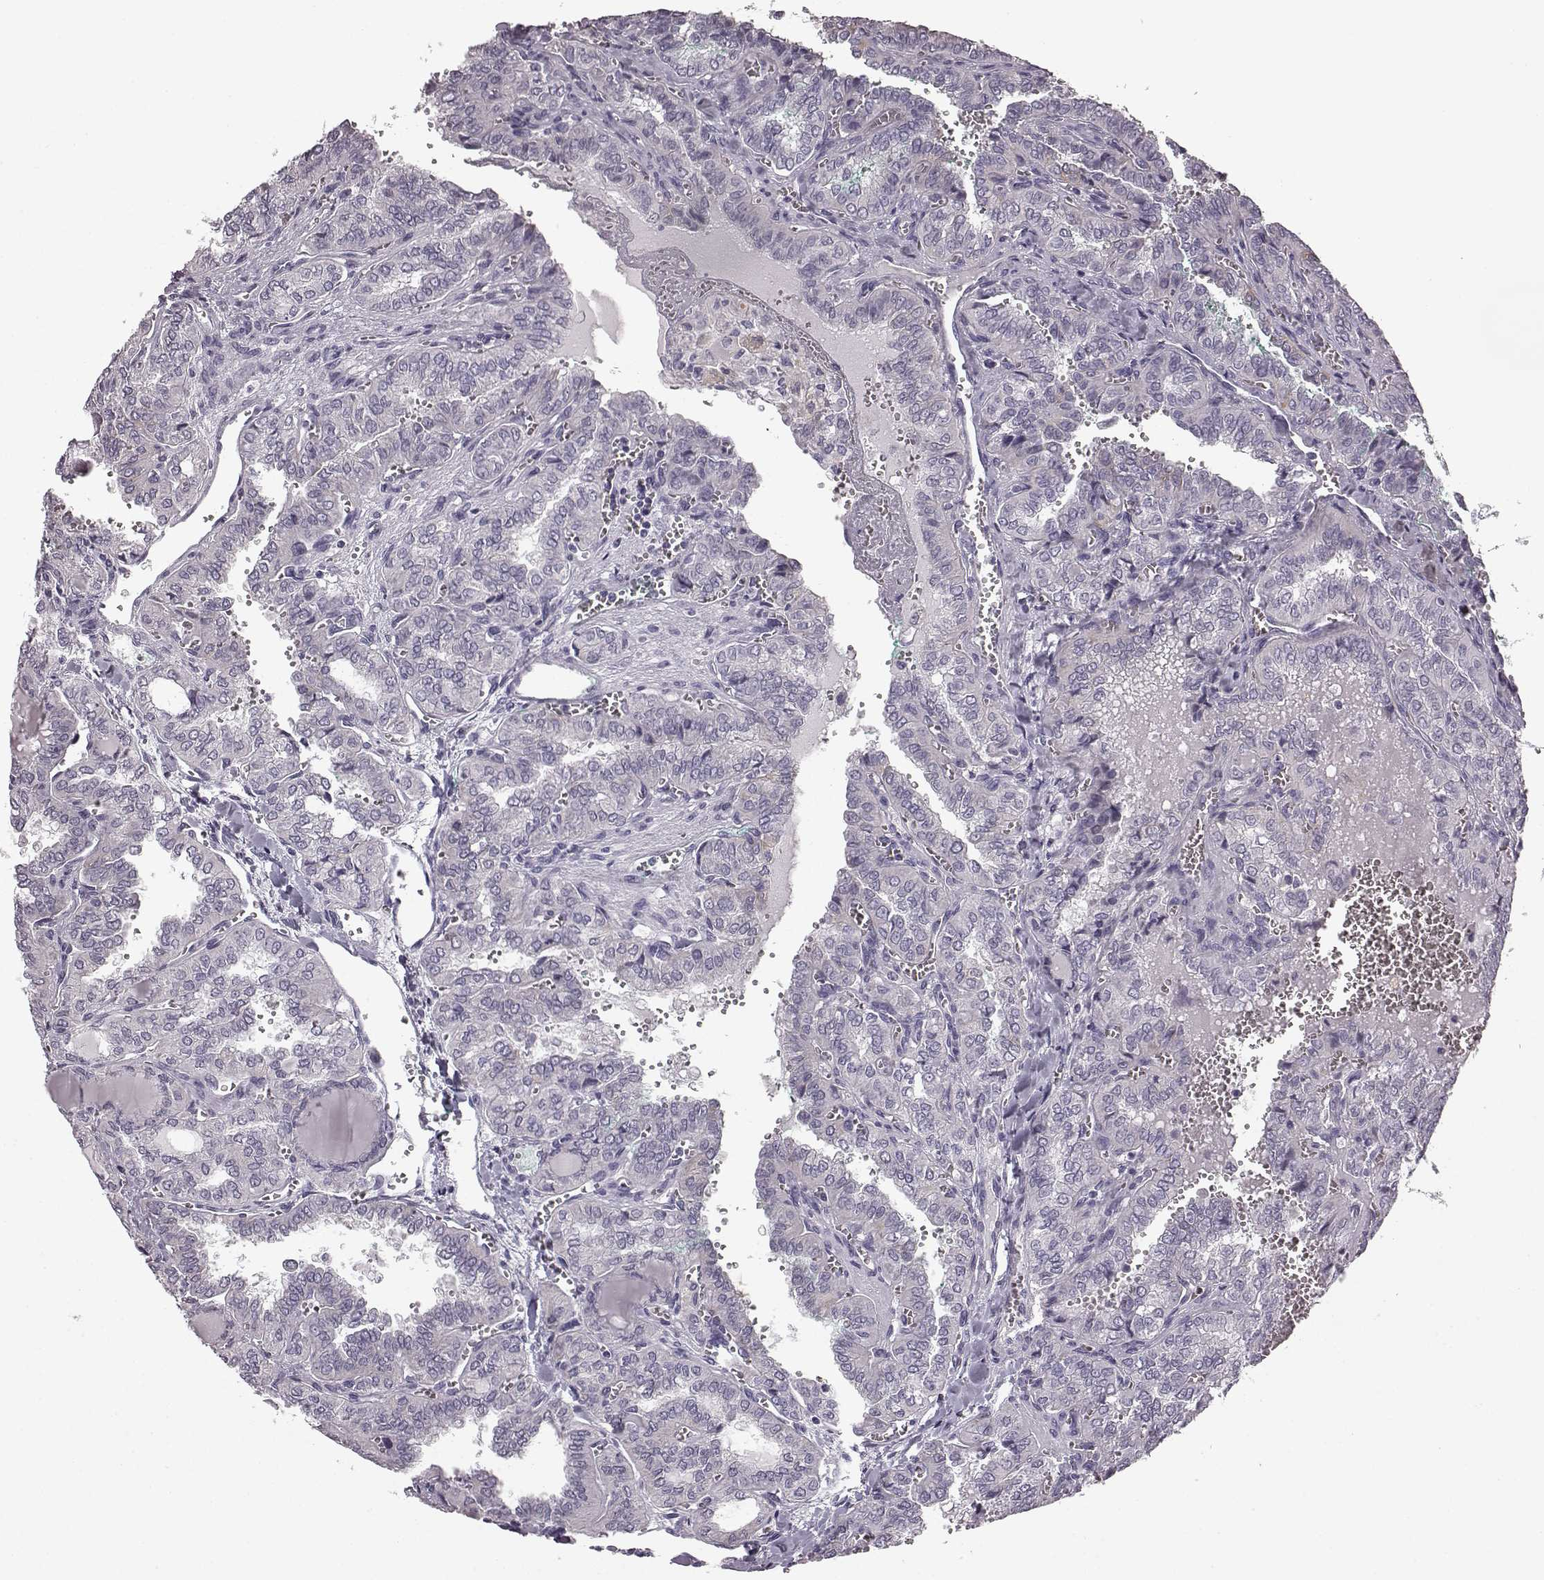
{"staining": {"intensity": "negative", "quantity": "none", "location": "none"}, "tissue": "thyroid cancer", "cell_type": "Tumor cells", "image_type": "cancer", "snomed": [{"axis": "morphology", "description": "Papillary adenocarcinoma, NOS"}, {"axis": "topography", "description": "Thyroid gland"}], "caption": "Tumor cells show no significant staining in thyroid cancer (papillary adenocarcinoma).", "gene": "ODAD4", "patient": {"sex": "female", "age": 41}}